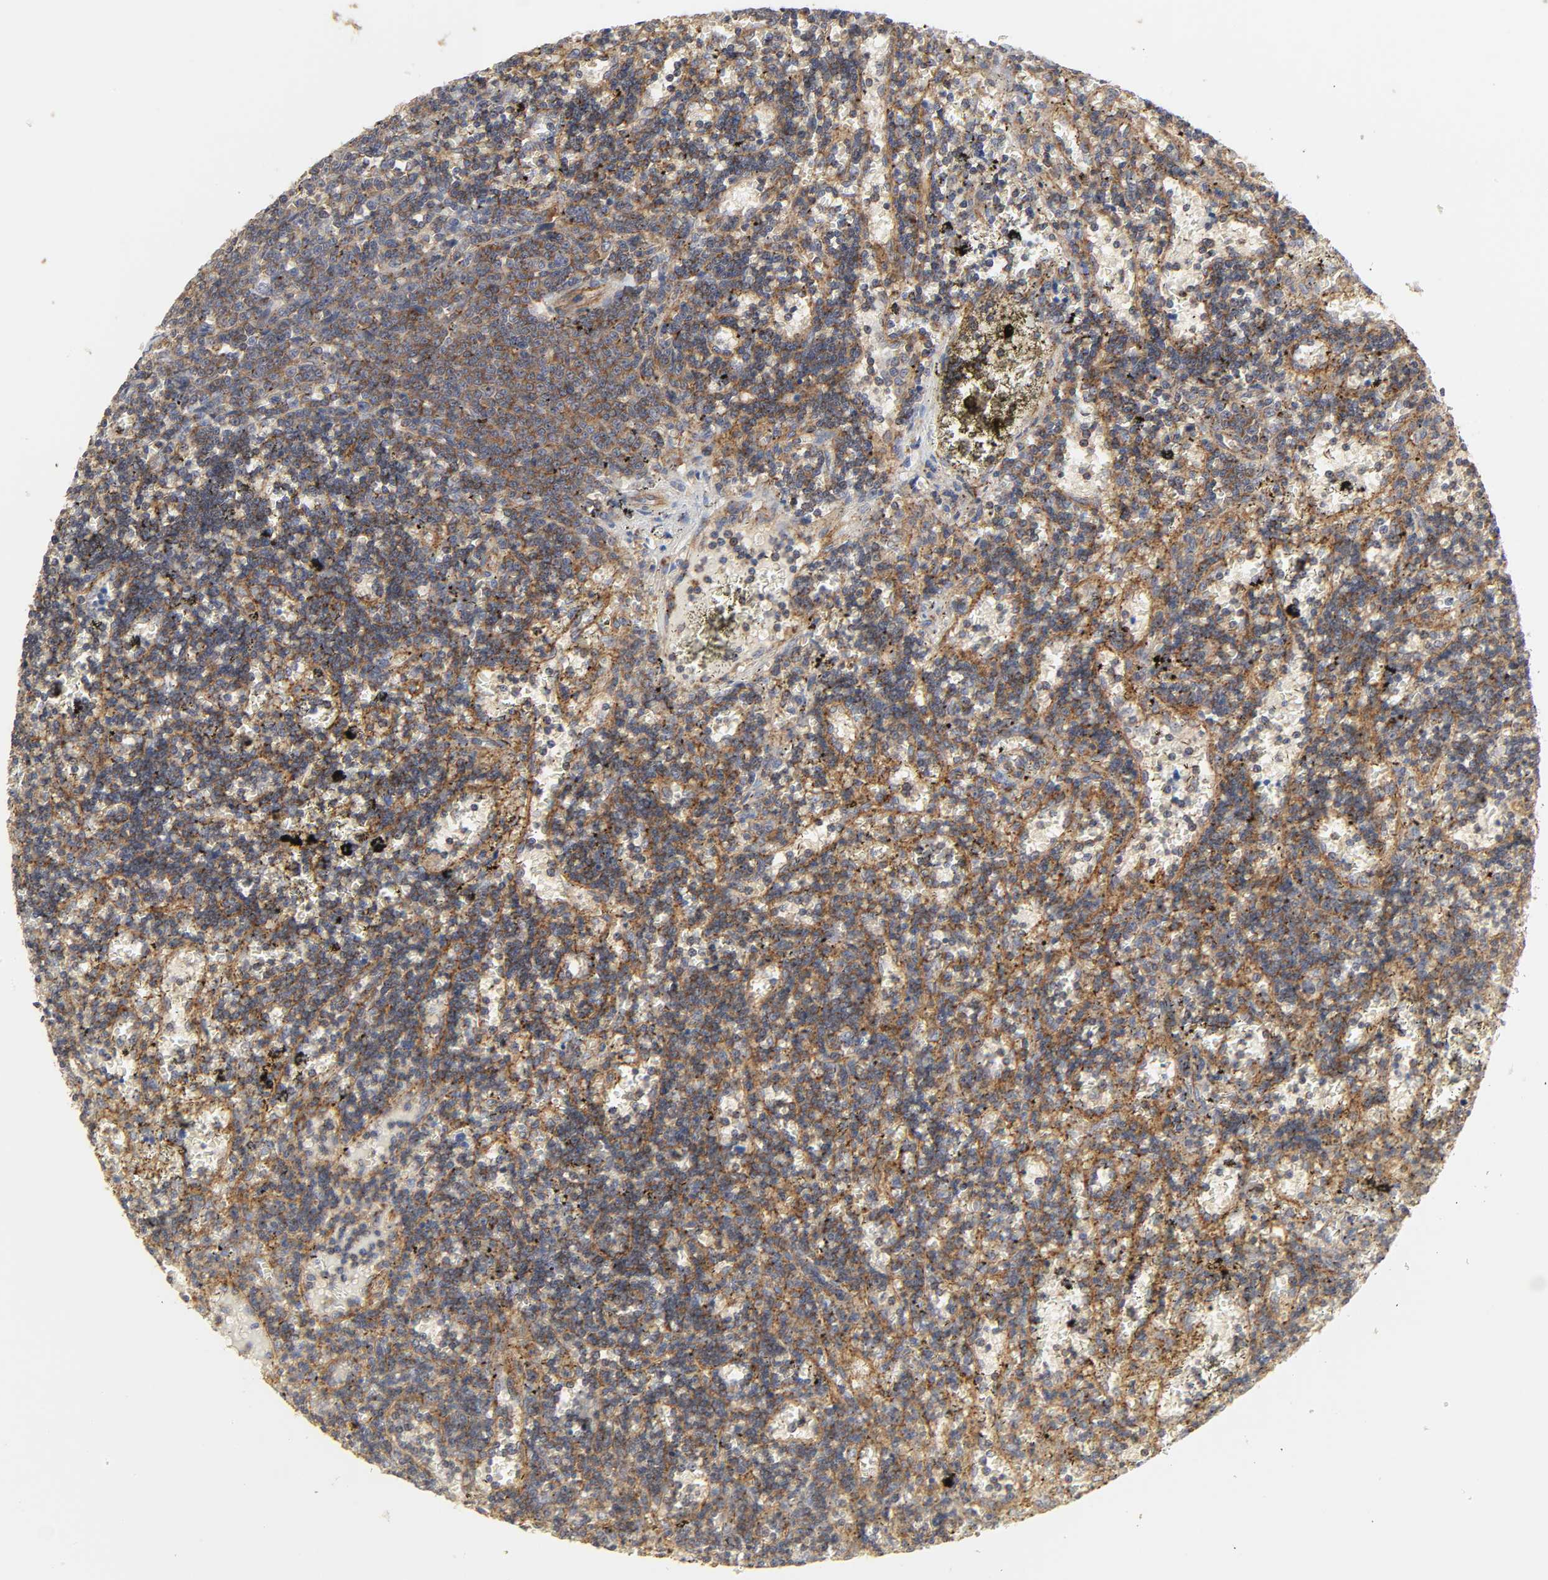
{"staining": {"intensity": "strong", "quantity": ">75%", "location": "cytoplasmic/membranous"}, "tissue": "lymphoma", "cell_type": "Tumor cells", "image_type": "cancer", "snomed": [{"axis": "morphology", "description": "Malignant lymphoma, non-Hodgkin's type, Low grade"}, {"axis": "topography", "description": "Spleen"}], "caption": "A high amount of strong cytoplasmic/membranous staining is seen in approximately >75% of tumor cells in lymphoma tissue. The staining was performed using DAB (3,3'-diaminobenzidine) to visualize the protein expression in brown, while the nuclei were stained in blue with hematoxylin (Magnification: 20x).", "gene": "SH3GLB1", "patient": {"sex": "male", "age": 60}}